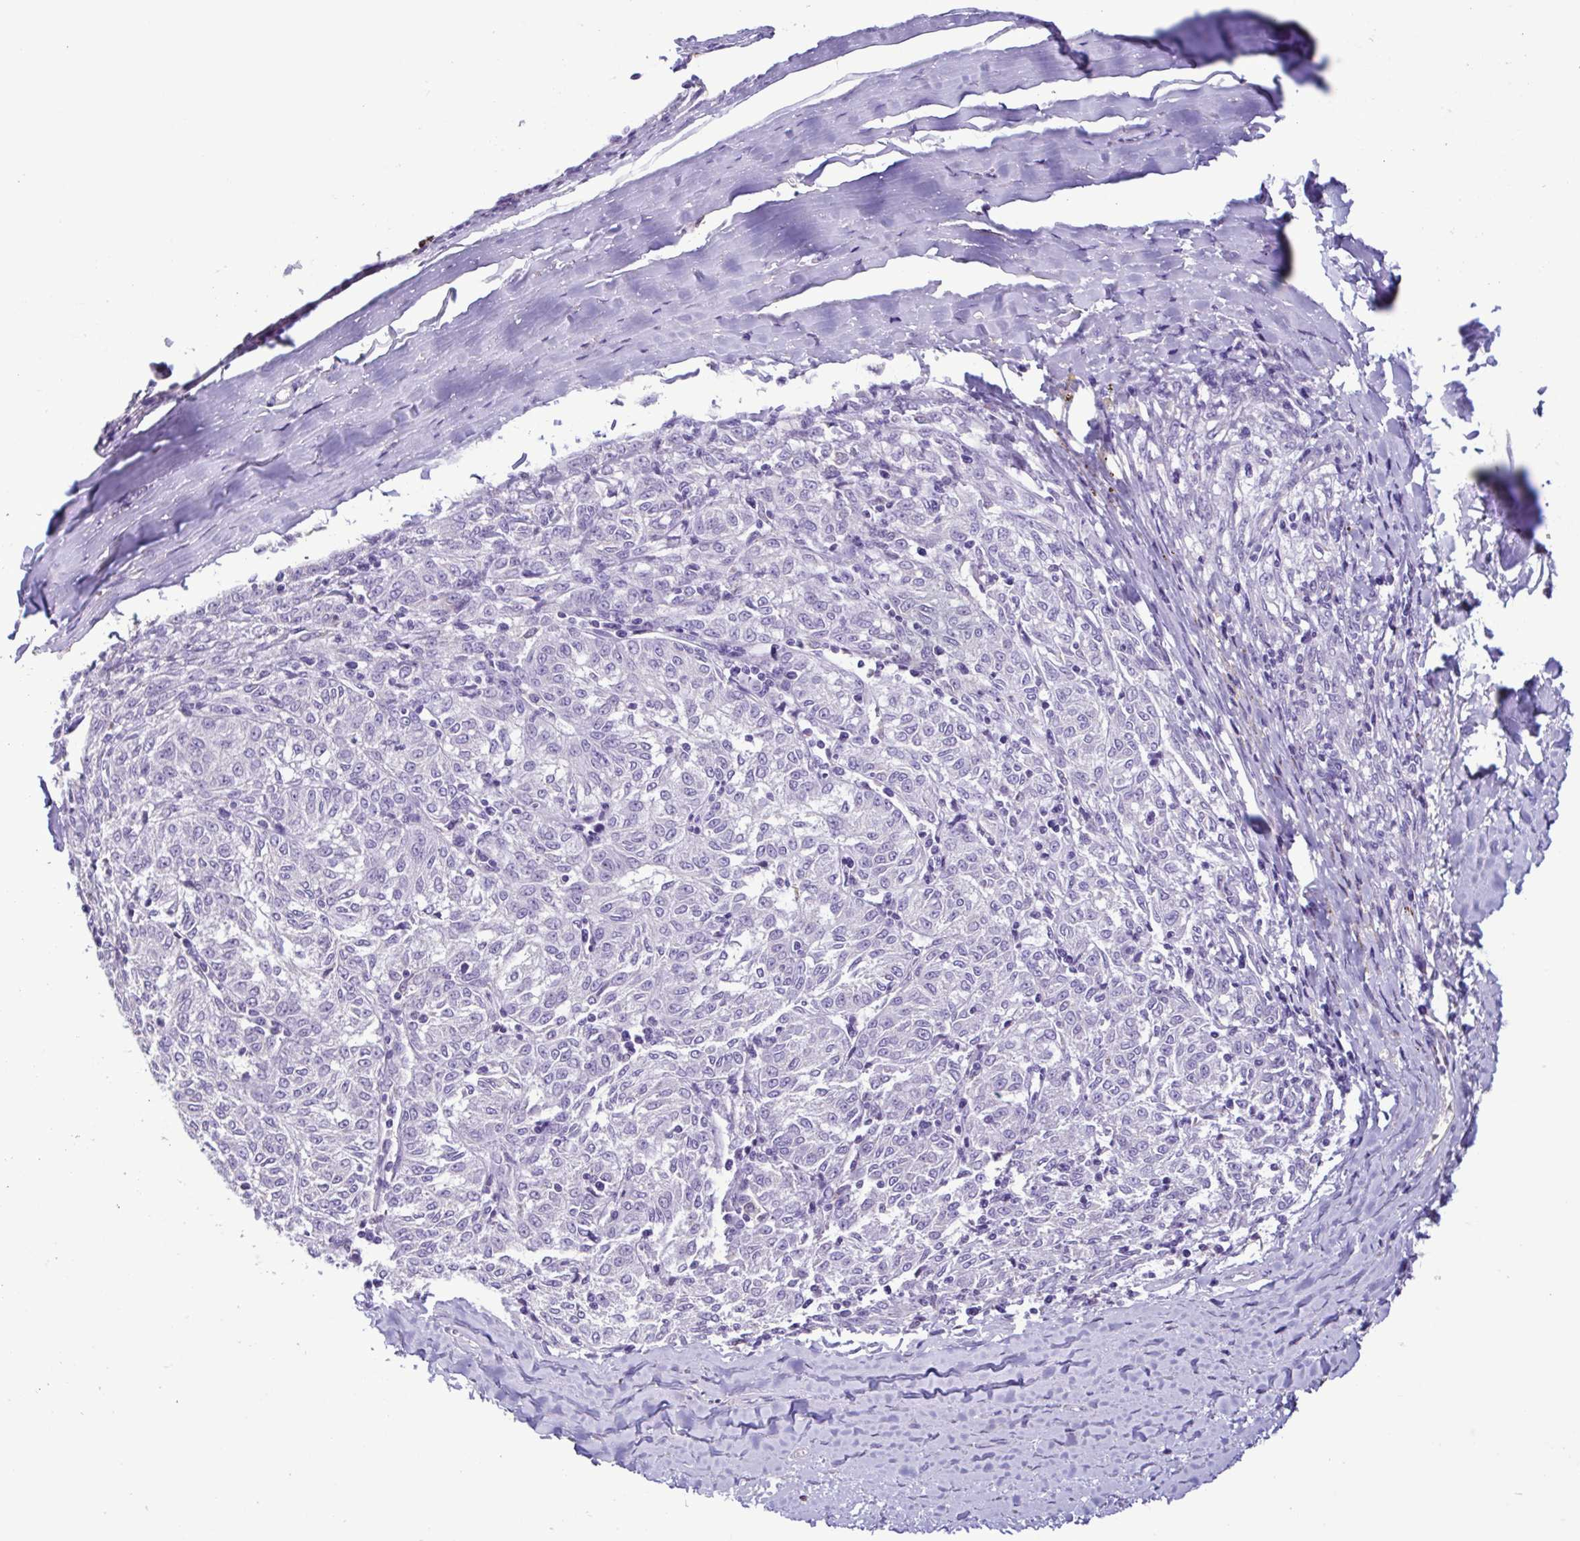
{"staining": {"intensity": "negative", "quantity": "none", "location": "none"}, "tissue": "melanoma", "cell_type": "Tumor cells", "image_type": "cancer", "snomed": [{"axis": "morphology", "description": "Malignant melanoma, NOS"}, {"axis": "topography", "description": "Skin"}], "caption": "Immunohistochemistry (IHC) of human melanoma demonstrates no positivity in tumor cells.", "gene": "CBY2", "patient": {"sex": "female", "age": 72}}